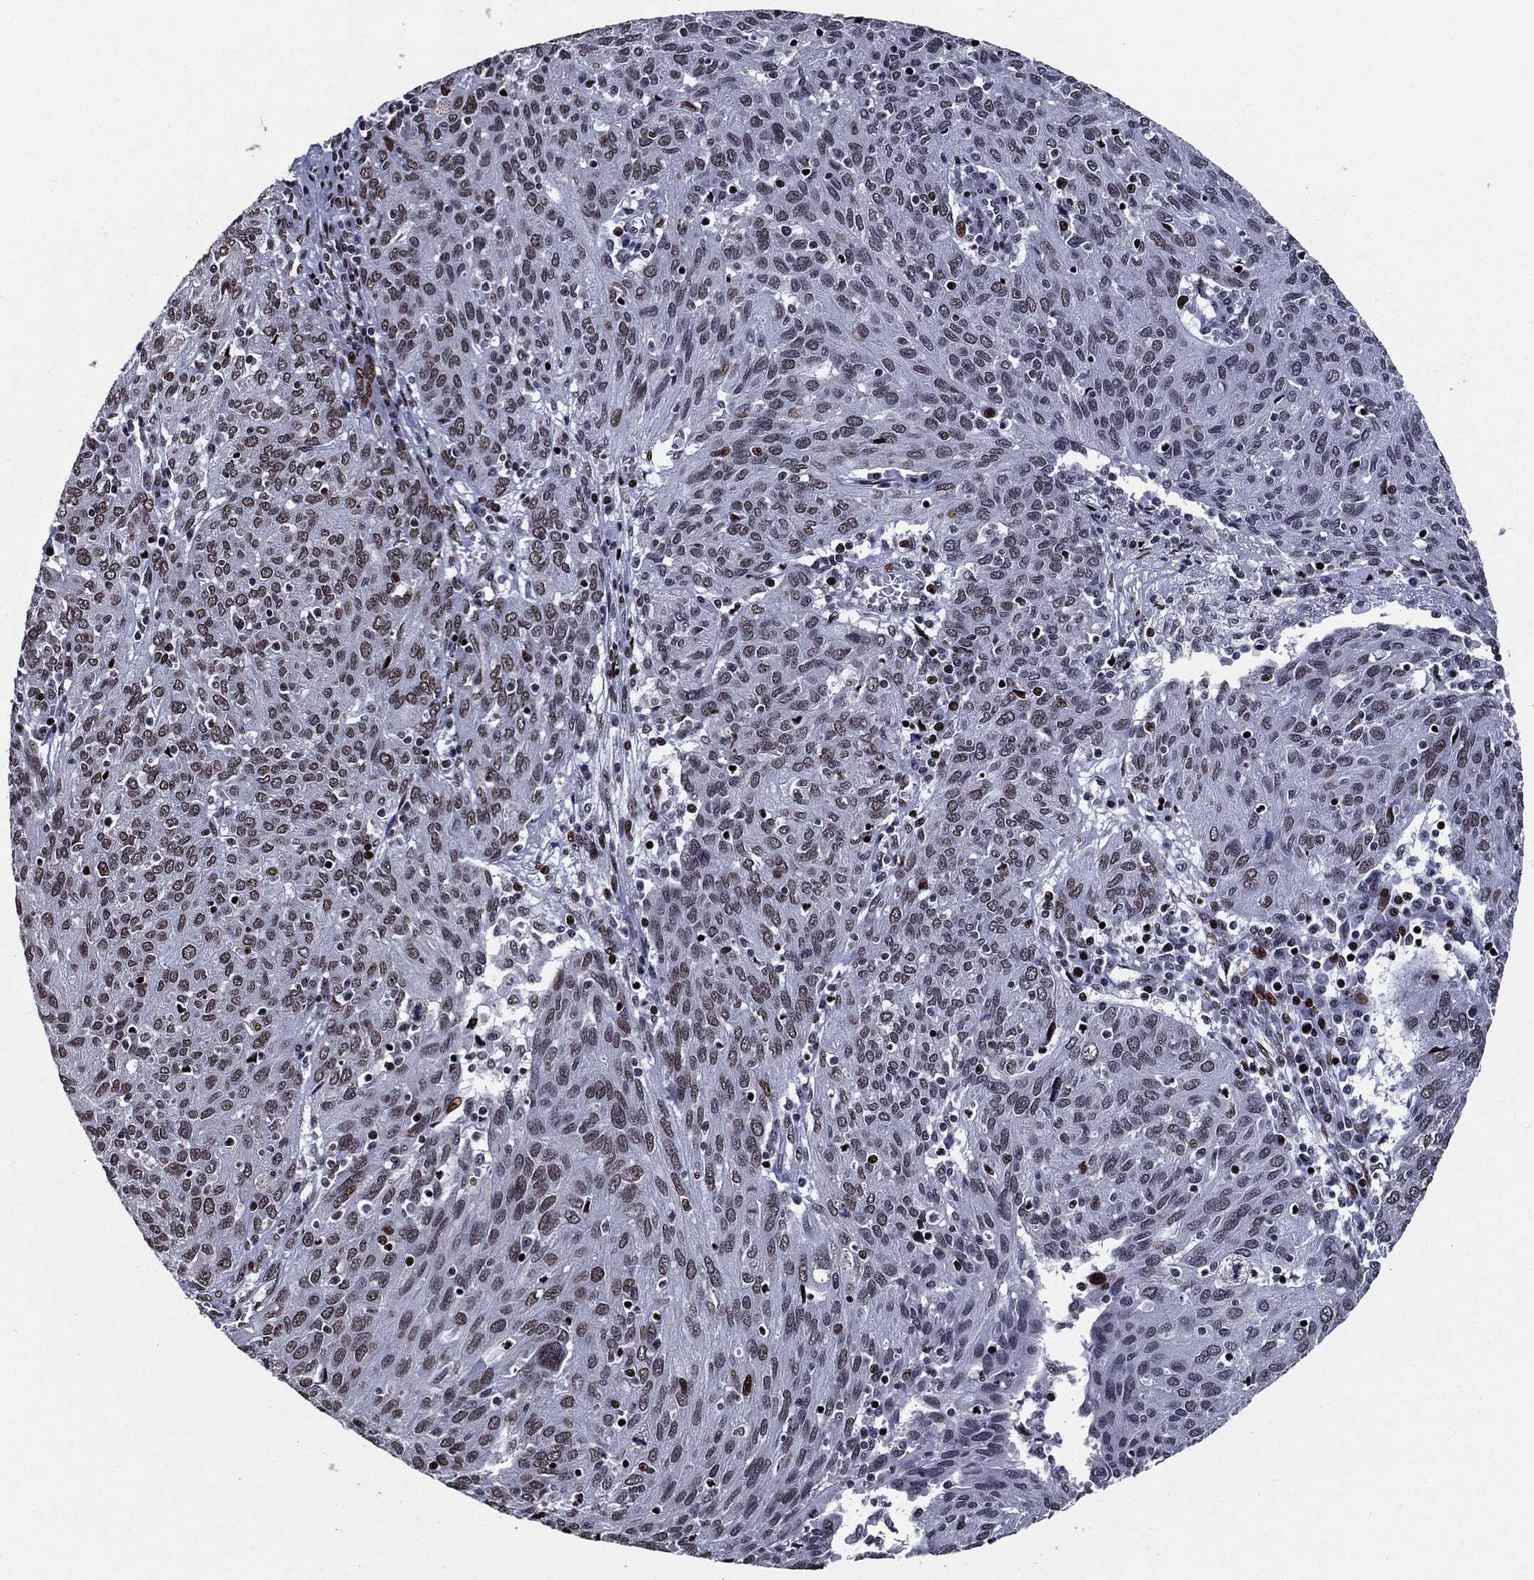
{"staining": {"intensity": "moderate", "quantity": "25%-75%", "location": "nuclear"}, "tissue": "ovarian cancer", "cell_type": "Tumor cells", "image_type": "cancer", "snomed": [{"axis": "morphology", "description": "Carcinoma, endometroid"}, {"axis": "topography", "description": "Ovary"}], "caption": "Protein staining of ovarian endometroid carcinoma tissue shows moderate nuclear staining in about 25%-75% of tumor cells.", "gene": "ZFP91", "patient": {"sex": "female", "age": 50}}